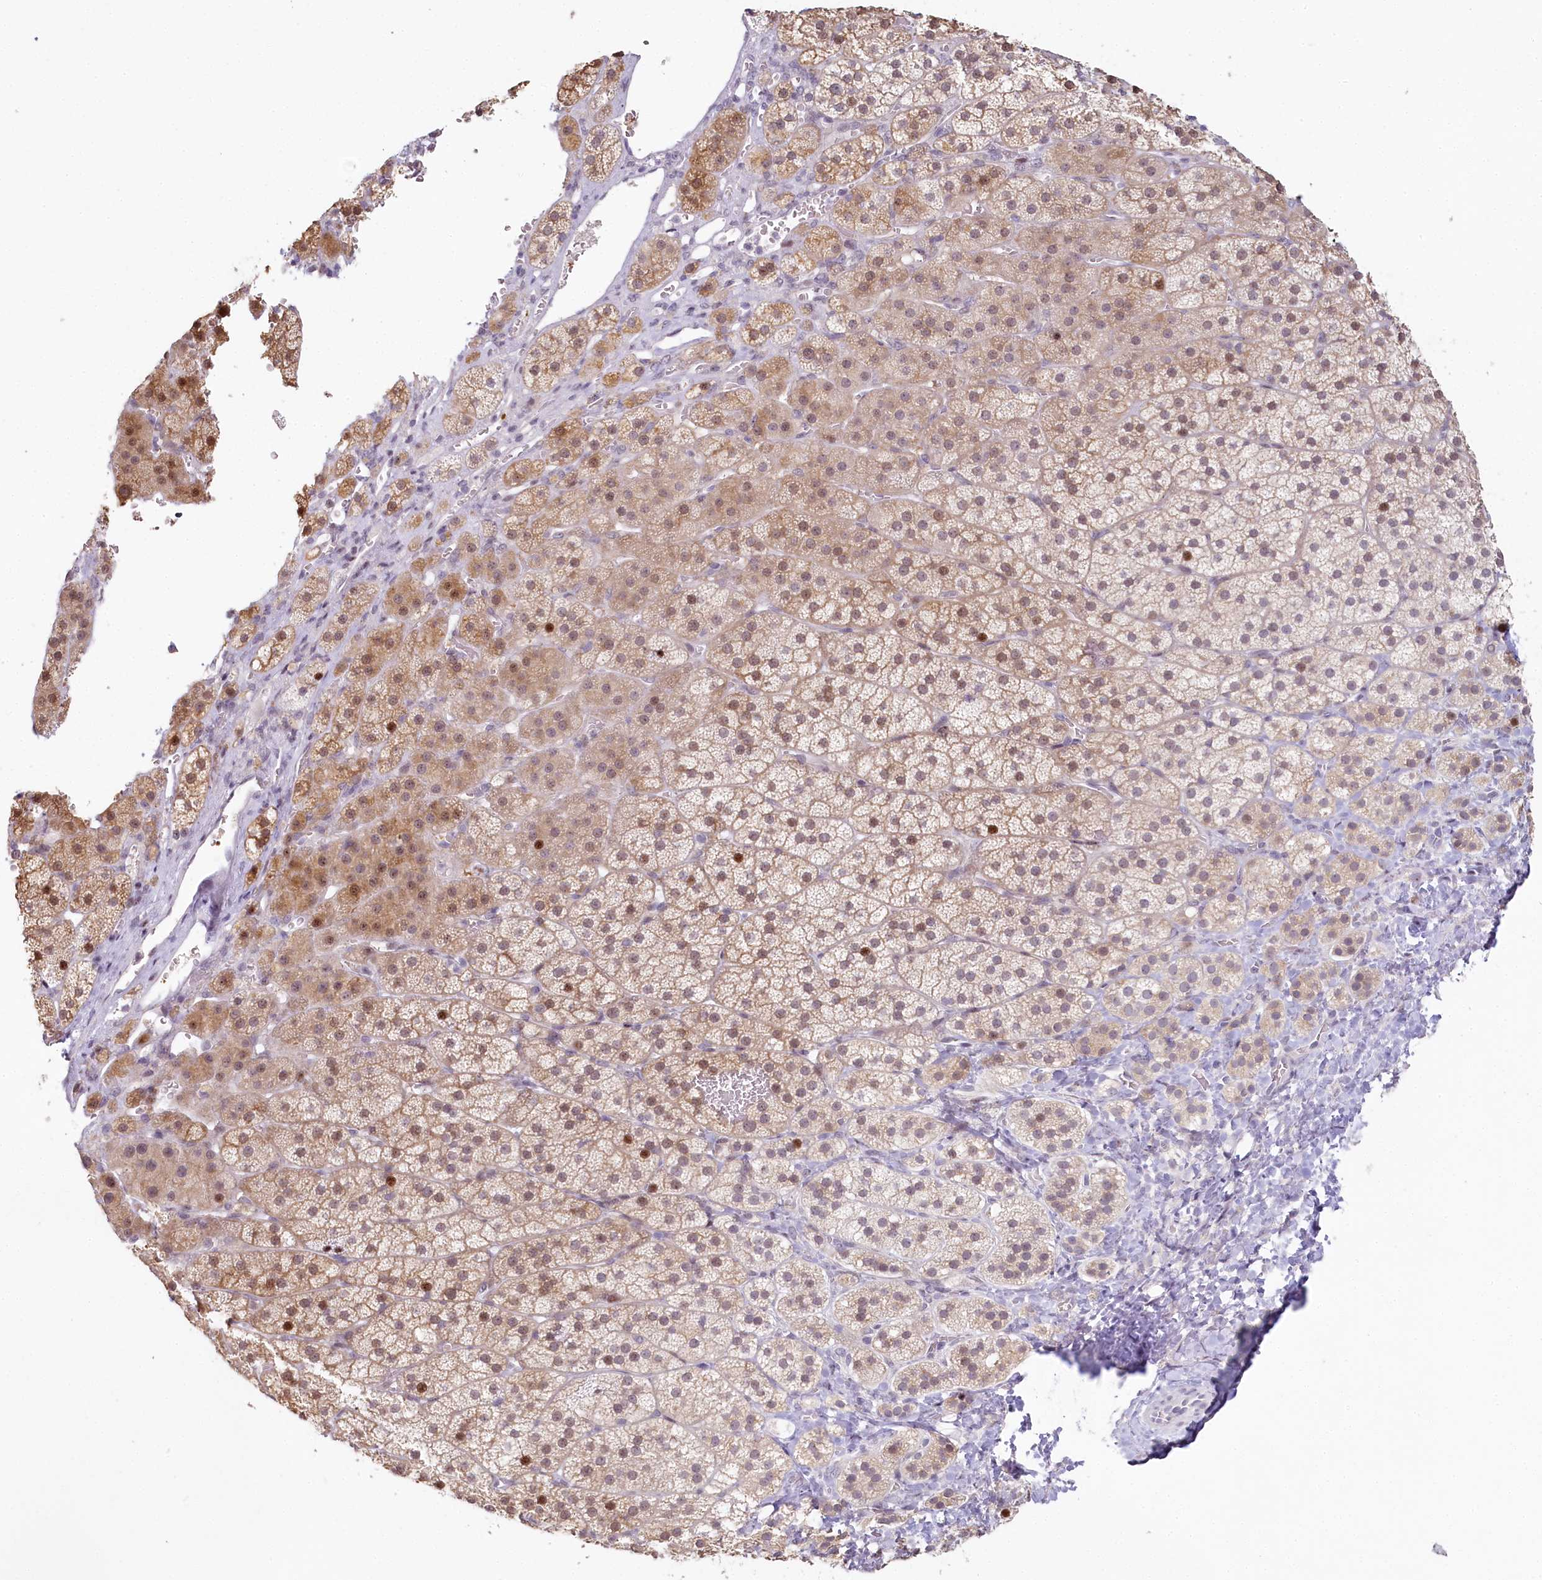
{"staining": {"intensity": "moderate", "quantity": "25%-75%", "location": "cytoplasmic/membranous,nuclear"}, "tissue": "adrenal gland", "cell_type": "Glandular cells", "image_type": "normal", "snomed": [{"axis": "morphology", "description": "Normal tissue, NOS"}, {"axis": "topography", "description": "Adrenal gland"}], "caption": "Brown immunohistochemical staining in normal human adrenal gland reveals moderate cytoplasmic/membranous,nuclear staining in about 25%-75% of glandular cells. The protein is stained brown, and the nuclei are stained in blue (DAB (3,3'-diaminobenzidine) IHC with brightfield microscopy, high magnification).", "gene": "HPD", "patient": {"sex": "female", "age": 44}}